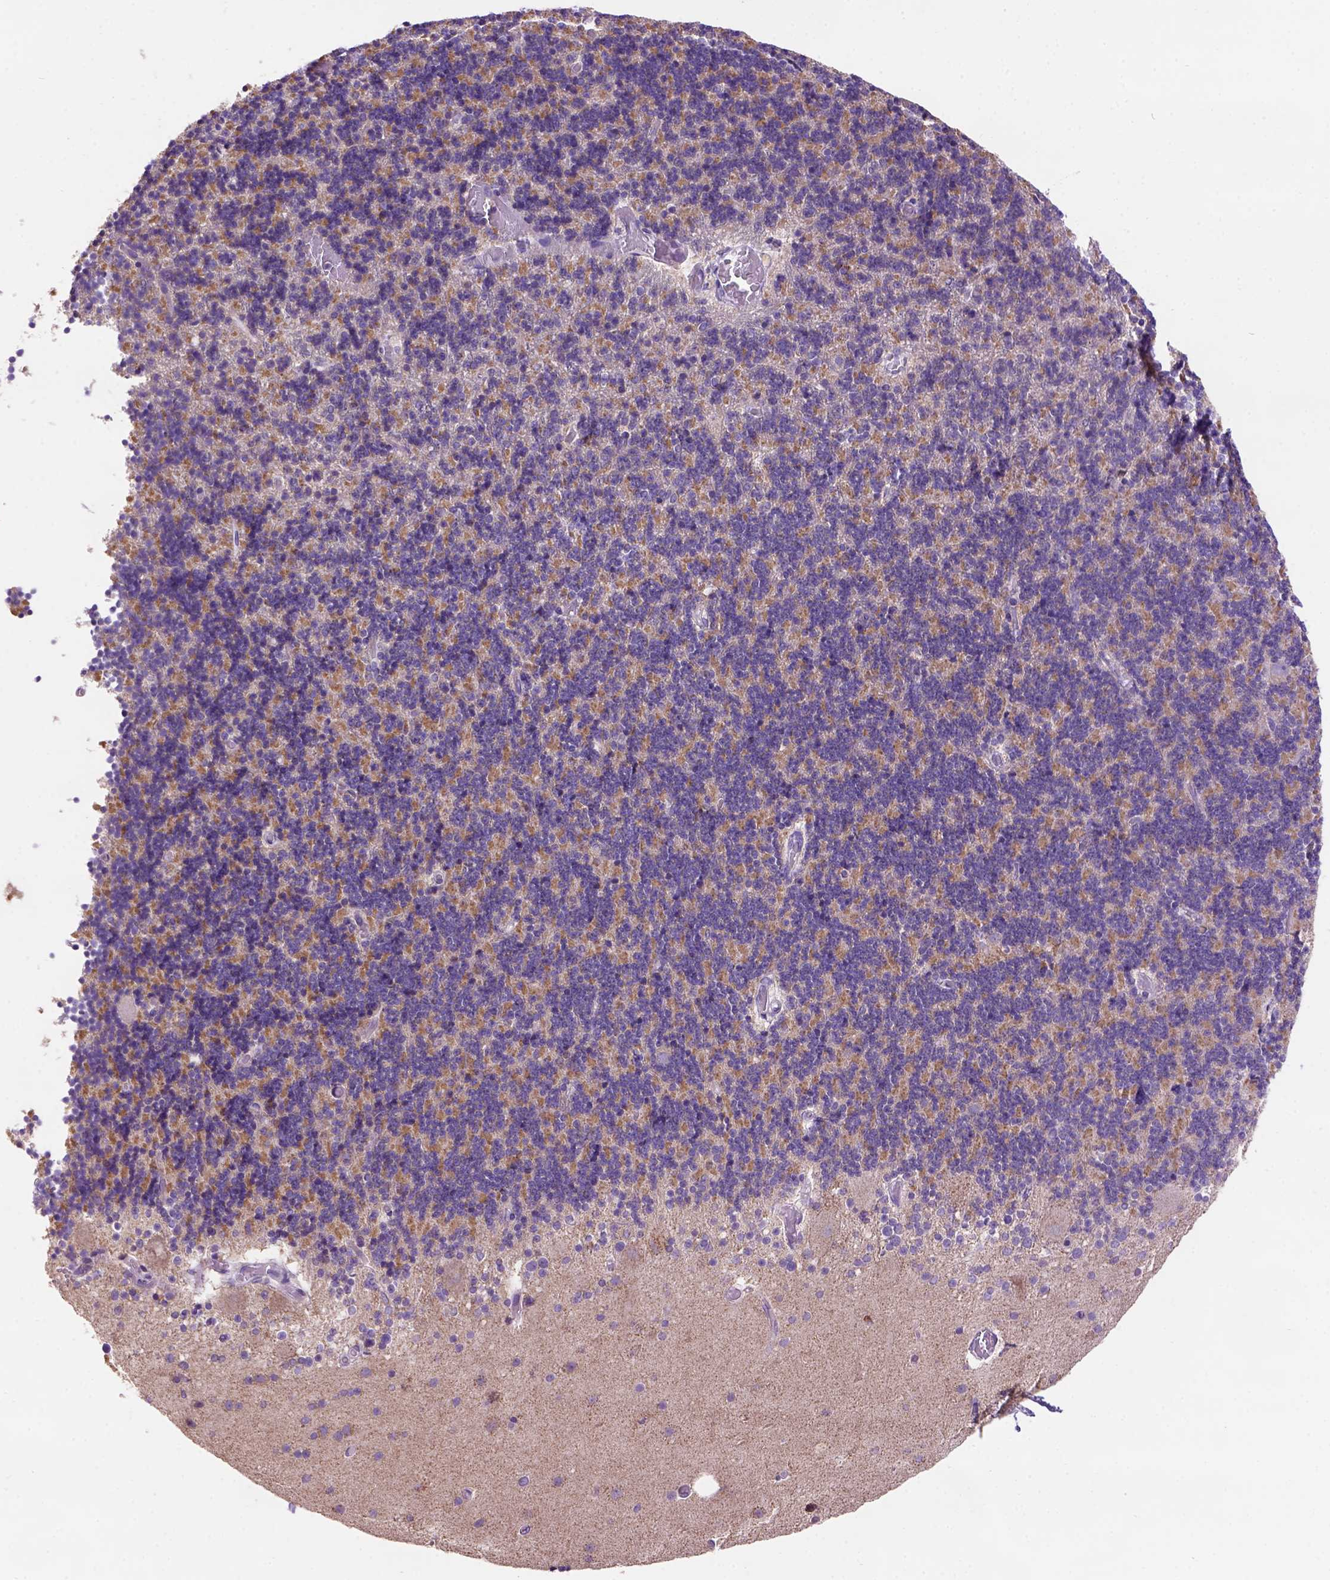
{"staining": {"intensity": "moderate", "quantity": ">75%", "location": "cytoplasmic/membranous"}, "tissue": "cerebellum", "cell_type": "Cells in granular layer", "image_type": "normal", "snomed": [{"axis": "morphology", "description": "Normal tissue, NOS"}, {"axis": "topography", "description": "Cerebellum"}], "caption": "Cerebellum stained with IHC reveals moderate cytoplasmic/membranous staining in approximately >75% of cells in granular layer.", "gene": "L2HGDH", "patient": {"sex": "male", "age": 70}}